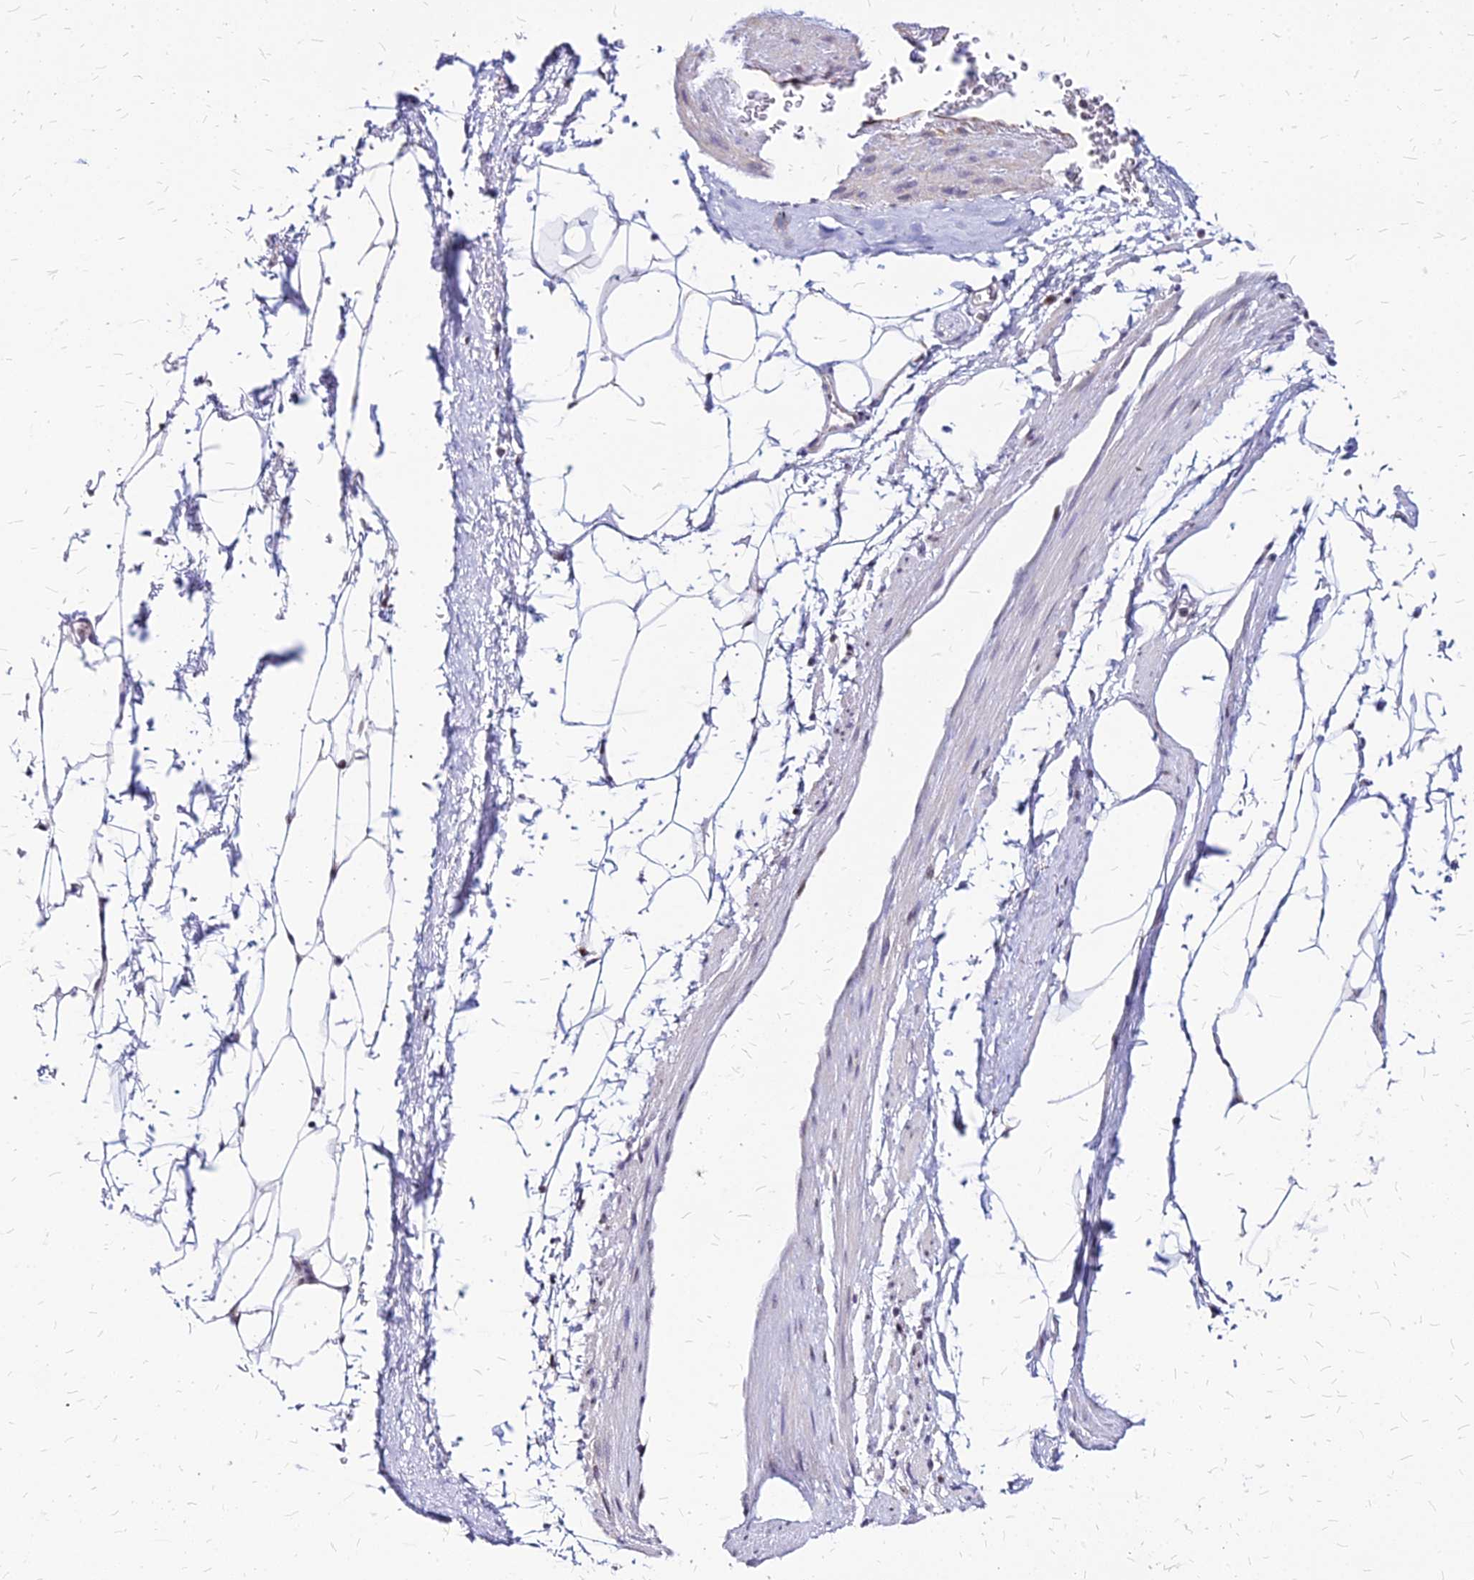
{"staining": {"intensity": "negative", "quantity": "none", "location": "none"}, "tissue": "adipose tissue", "cell_type": "Adipocytes", "image_type": "normal", "snomed": [{"axis": "morphology", "description": "Normal tissue, NOS"}, {"axis": "morphology", "description": "Adenocarcinoma, Low grade"}, {"axis": "topography", "description": "Prostate"}, {"axis": "topography", "description": "Peripheral nerve tissue"}], "caption": "The immunohistochemistry photomicrograph has no significant expression in adipocytes of adipose tissue.", "gene": "FDX2", "patient": {"sex": "male", "age": 63}}